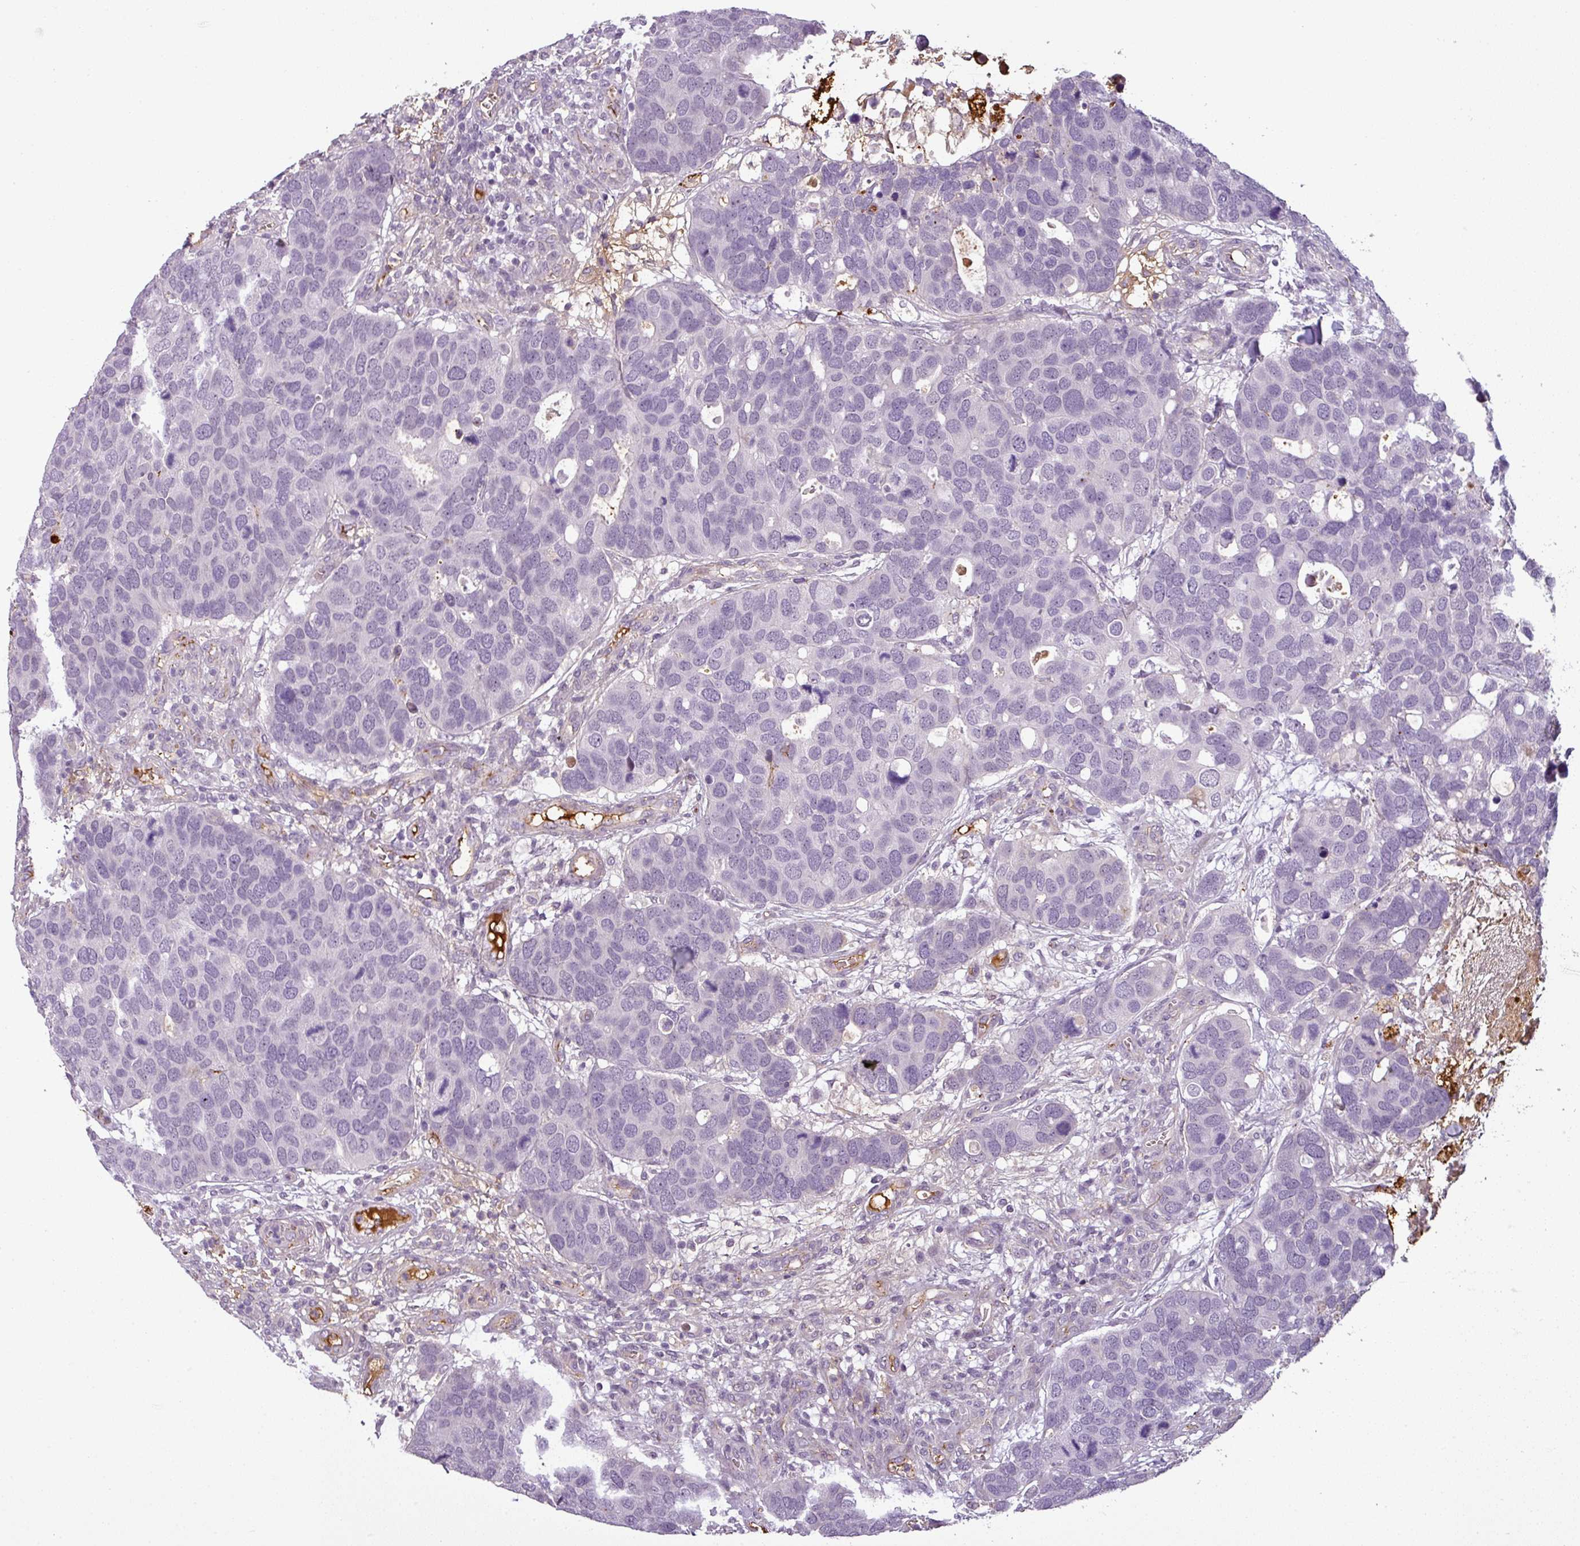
{"staining": {"intensity": "negative", "quantity": "none", "location": "none"}, "tissue": "breast cancer", "cell_type": "Tumor cells", "image_type": "cancer", "snomed": [{"axis": "morphology", "description": "Duct carcinoma"}, {"axis": "topography", "description": "Breast"}], "caption": "Tumor cells show no significant staining in infiltrating ductal carcinoma (breast).", "gene": "APOC1", "patient": {"sex": "female", "age": 83}}